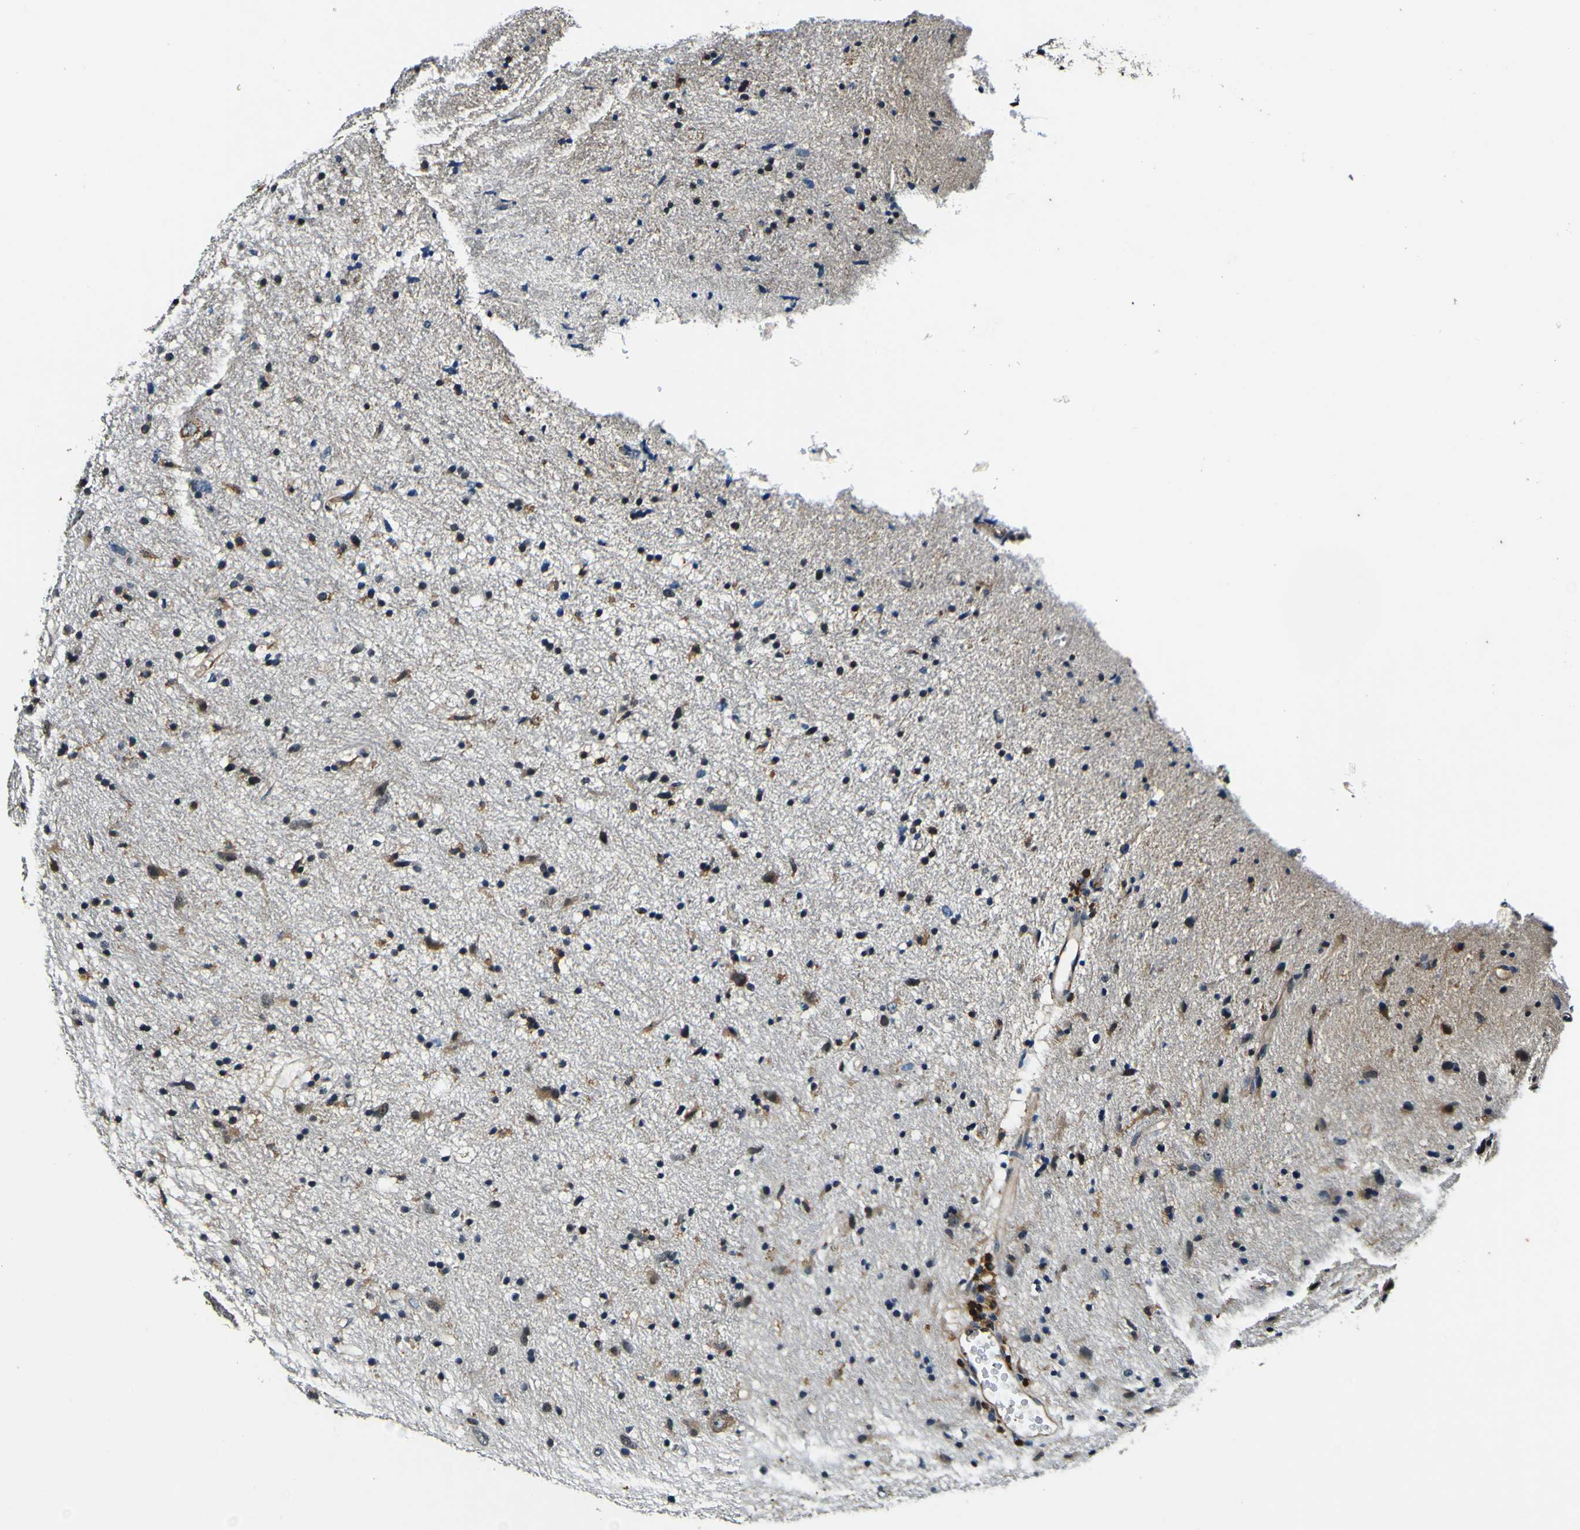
{"staining": {"intensity": "moderate", "quantity": "25%-75%", "location": "cytoplasmic/membranous"}, "tissue": "glioma", "cell_type": "Tumor cells", "image_type": "cancer", "snomed": [{"axis": "morphology", "description": "Glioma, malignant, Low grade"}, {"axis": "topography", "description": "Brain"}], "caption": "Immunohistochemical staining of human low-grade glioma (malignant) reveals medium levels of moderate cytoplasmic/membranous protein positivity in approximately 25%-75% of tumor cells.", "gene": "RHOT2", "patient": {"sex": "male", "age": 77}}